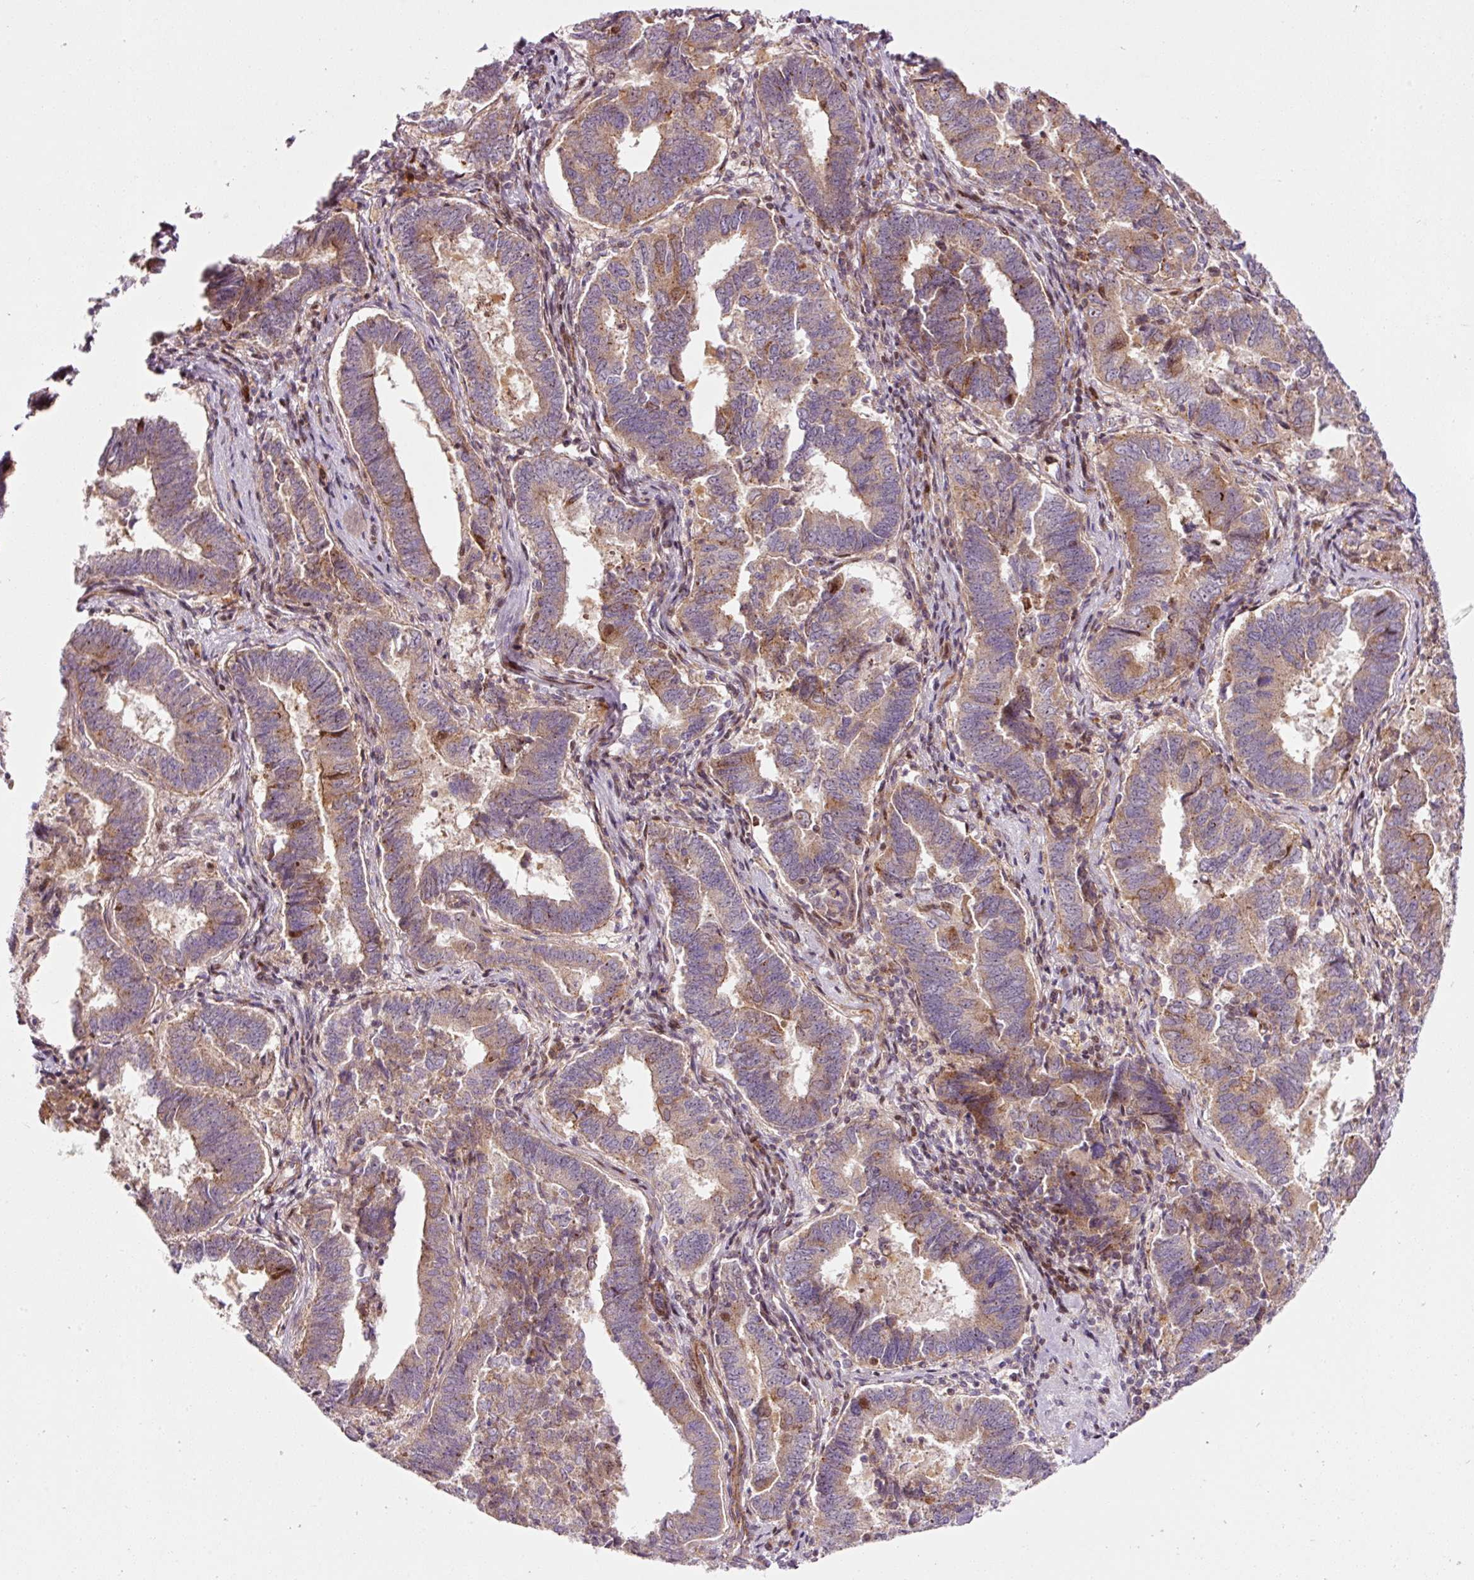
{"staining": {"intensity": "weak", "quantity": "25%-75%", "location": "cytoplasmic/membranous"}, "tissue": "endometrial cancer", "cell_type": "Tumor cells", "image_type": "cancer", "snomed": [{"axis": "morphology", "description": "Adenocarcinoma, NOS"}, {"axis": "topography", "description": "Endometrium"}], "caption": "A brown stain shows weak cytoplasmic/membranous staining of a protein in endometrial cancer (adenocarcinoma) tumor cells.", "gene": "ANKRD20A1", "patient": {"sex": "female", "age": 72}}